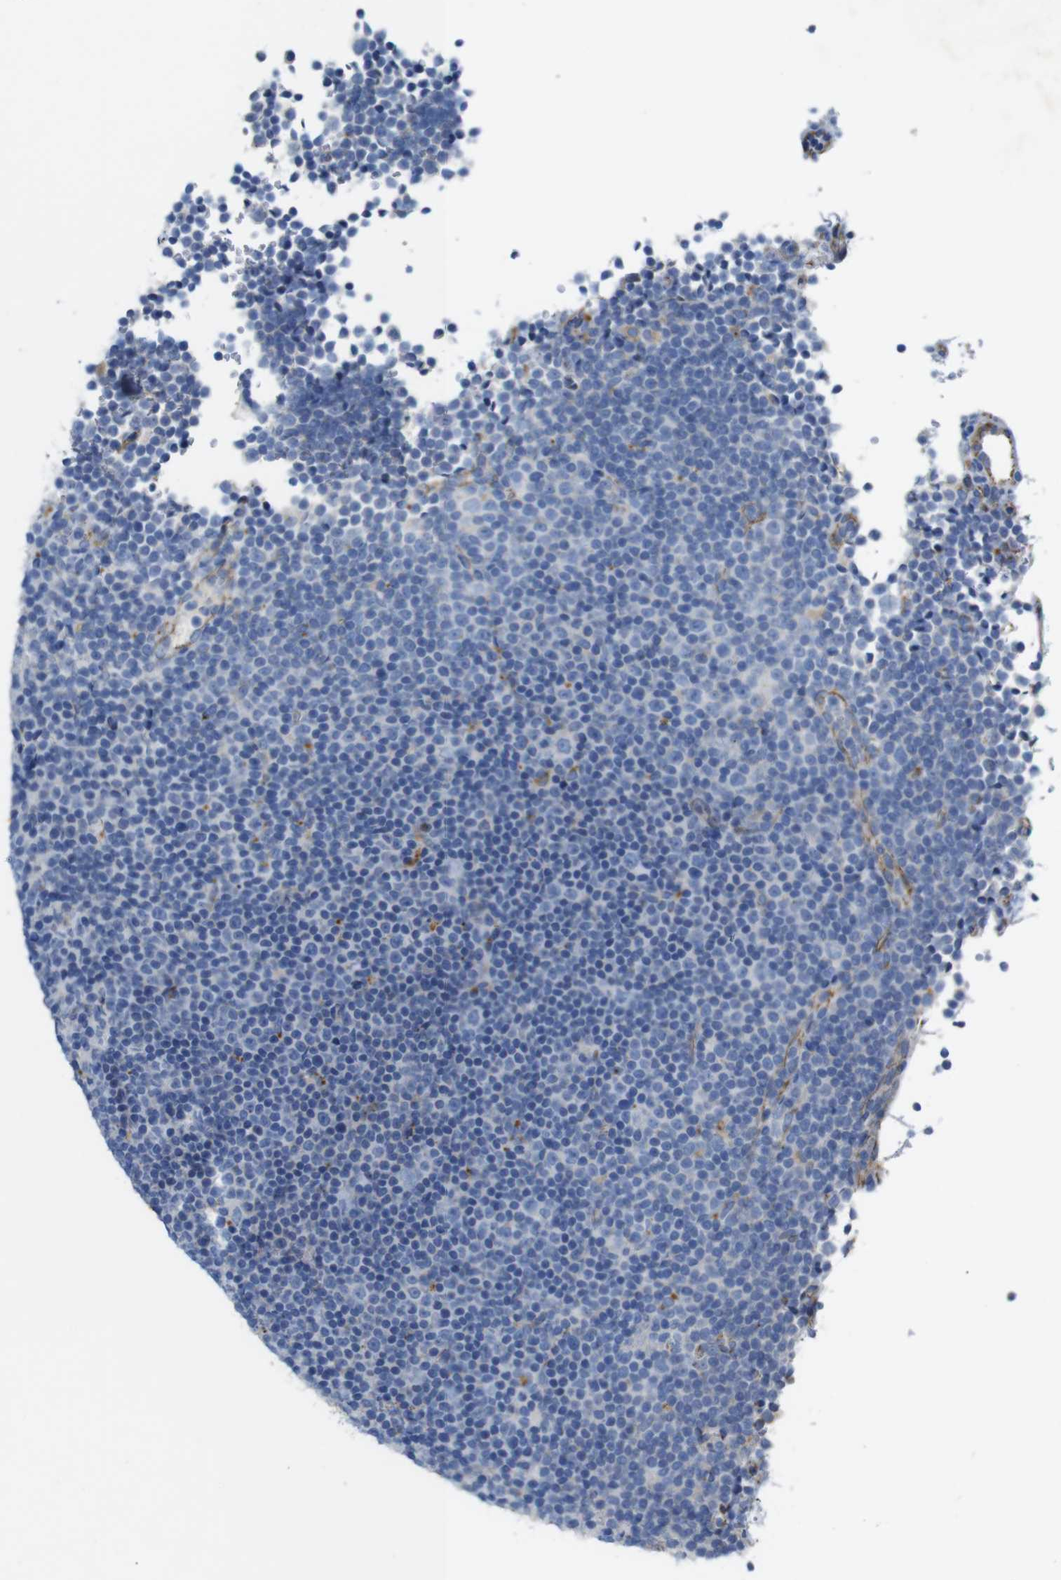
{"staining": {"intensity": "negative", "quantity": "none", "location": "none"}, "tissue": "lymphoma", "cell_type": "Tumor cells", "image_type": "cancer", "snomed": [{"axis": "morphology", "description": "Malignant lymphoma, non-Hodgkin's type, Low grade"}, {"axis": "topography", "description": "Lymph node"}], "caption": "Lymphoma was stained to show a protein in brown. There is no significant staining in tumor cells.", "gene": "NHLRC3", "patient": {"sex": "female", "age": 67}}